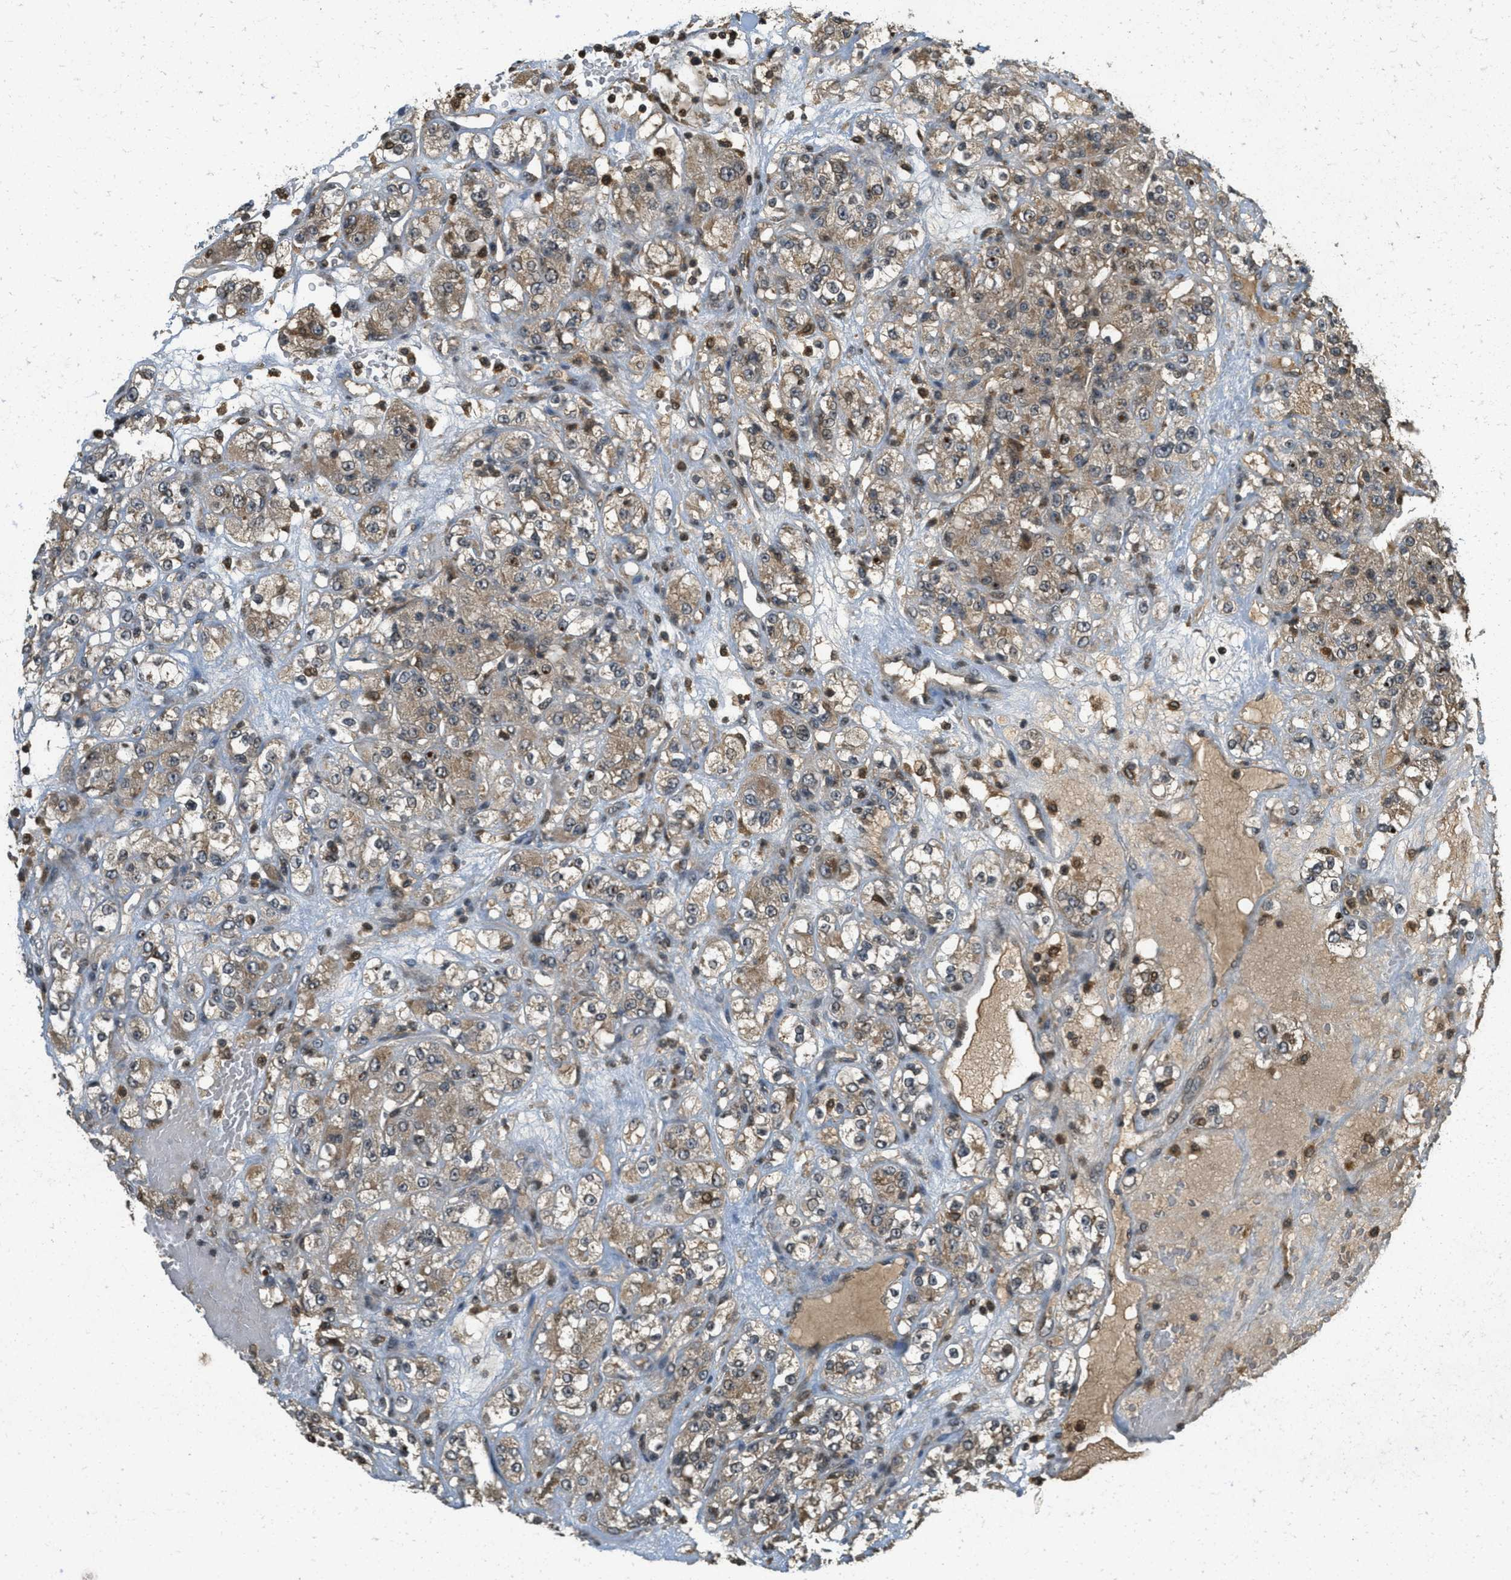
{"staining": {"intensity": "weak", "quantity": ">75%", "location": "cytoplasmic/membranous"}, "tissue": "renal cancer", "cell_type": "Tumor cells", "image_type": "cancer", "snomed": [{"axis": "morphology", "description": "Normal tissue, NOS"}, {"axis": "morphology", "description": "Adenocarcinoma, NOS"}, {"axis": "topography", "description": "Kidney"}], "caption": "Adenocarcinoma (renal) stained for a protein displays weak cytoplasmic/membranous positivity in tumor cells.", "gene": "ATG7", "patient": {"sex": "male", "age": 61}}